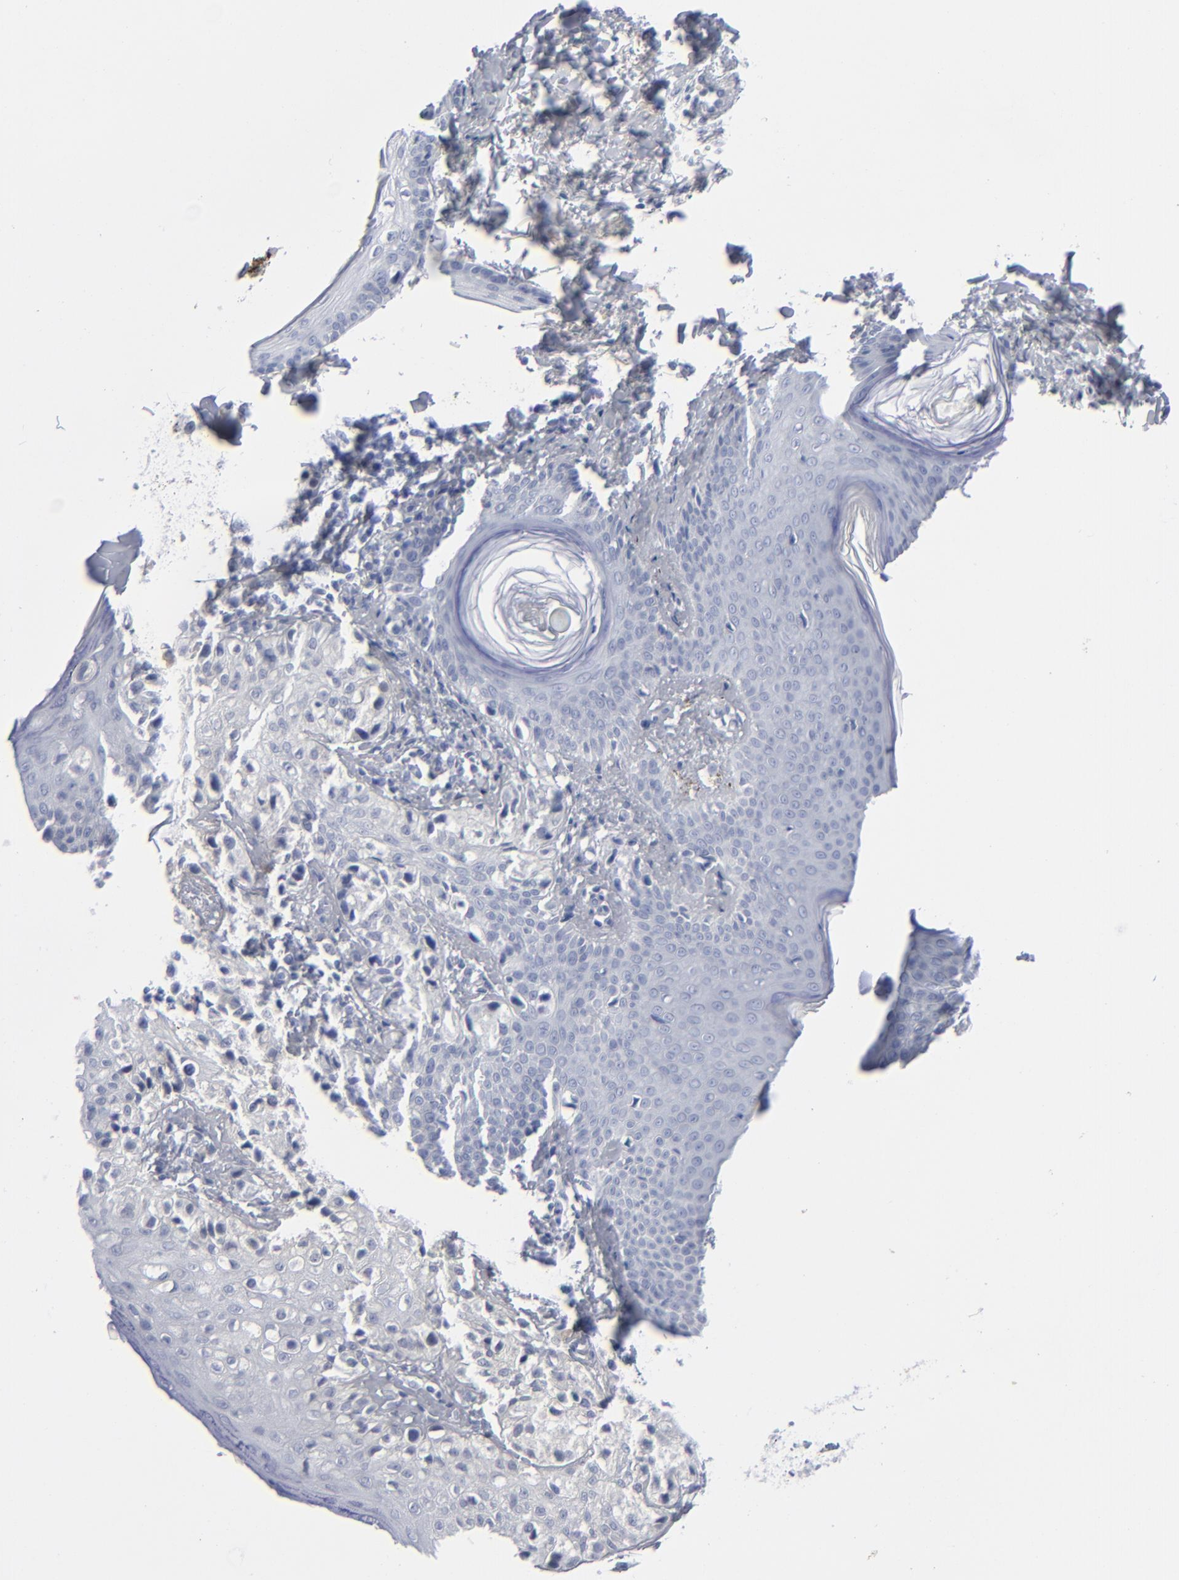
{"staining": {"intensity": "negative", "quantity": "none", "location": "none"}, "tissue": "melanoma", "cell_type": "Tumor cells", "image_type": "cancer", "snomed": [{"axis": "morphology", "description": "Malignant melanoma, NOS"}, {"axis": "topography", "description": "Skin"}], "caption": "Immunohistochemistry (IHC) of human melanoma demonstrates no expression in tumor cells.", "gene": "MSLN", "patient": {"sex": "male", "age": 23}}